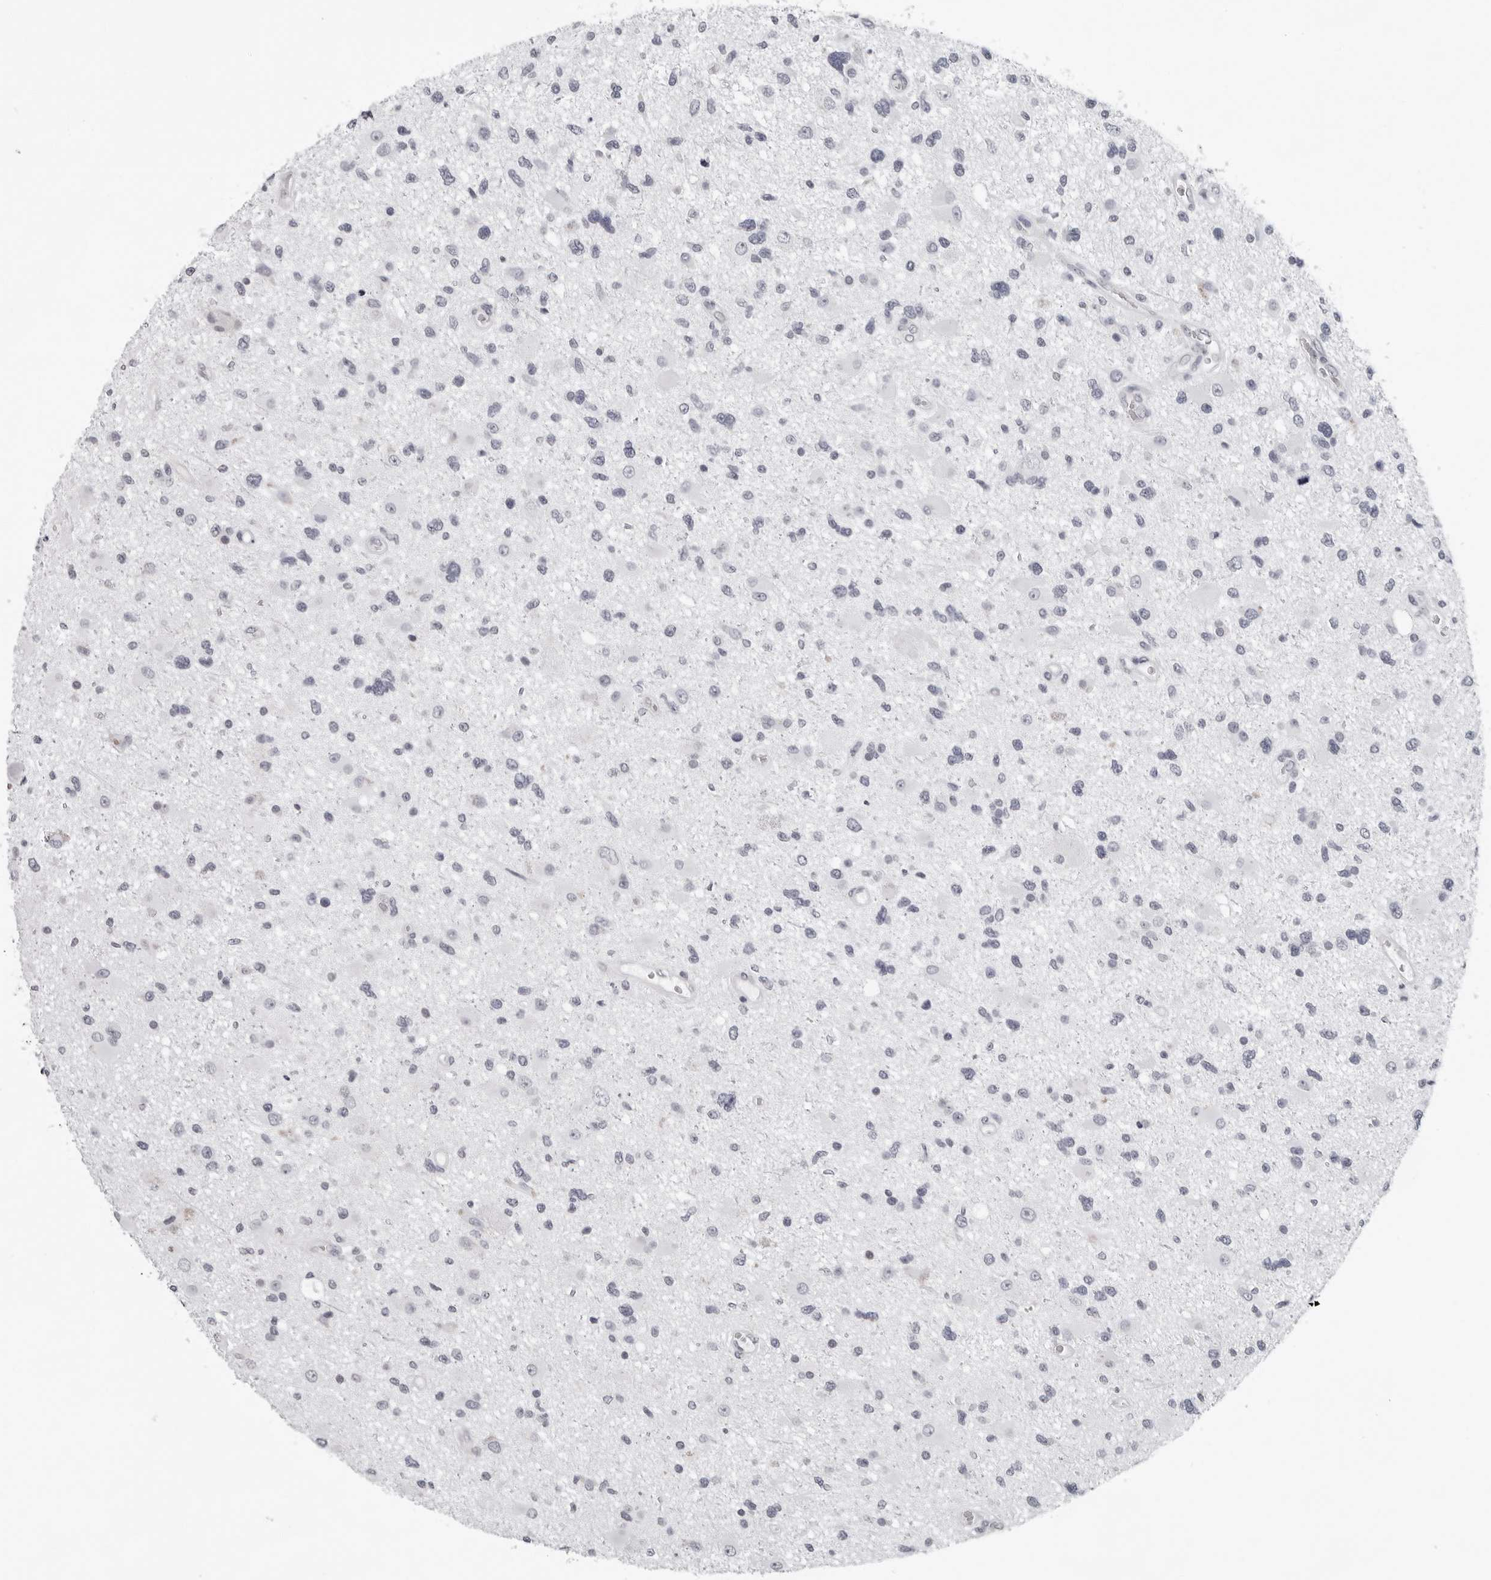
{"staining": {"intensity": "negative", "quantity": "none", "location": "none"}, "tissue": "glioma", "cell_type": "Tumor cells", "image_type": "cancer", "snomed": [{"axis": "morphology", "description": "Glioma, malignant, High grade"}, {"axis": "topography", "description": "Brain"}], "caption": "High magnification brightfield microscopy of high-grade glioma (malignant) stained with DAB (brown) and counterstained with hematoxylin (blue): tumor cells show no significant expression.", "gene": "CCDC28B", "patient": {"sex": "male", "age": 33}}